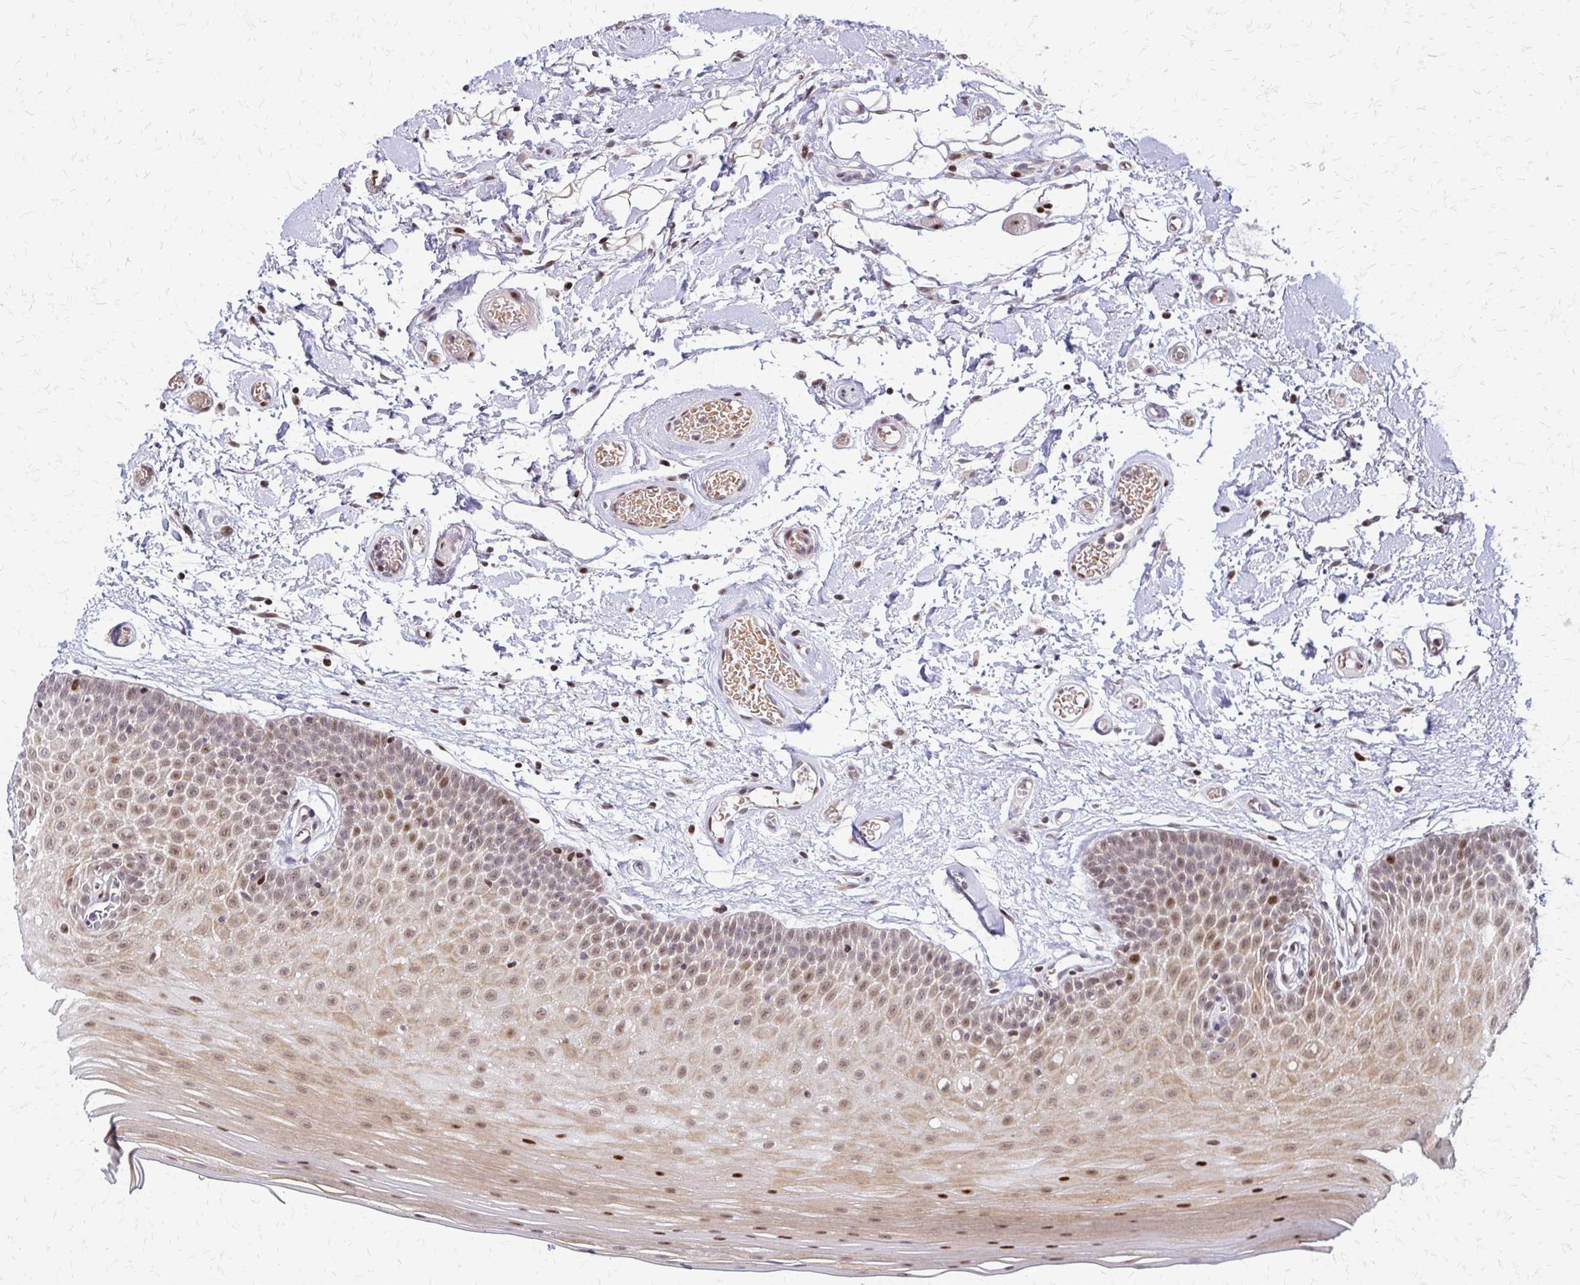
{"staining": {"intensity": "moderate", "quantity": ">75%", "location": "cytoplasmic/membranous,nuclear"}, "tissue": "oral mucosa", "cell_type": "Squamous epithelial cells", "image_type": "normal", "snomed": [{"axis": "morphology", "description": "Normal tissue, NOS"}, {"axis": "morphology", "description": "Squamous cell carcinoma, NOS"}, {"axis": "topography", "description": "Oral tissue"}, {"axis": "topography", "description": "Tounge, NOS"}, {"axis": "topography", "description": "Head-Neck"}], "caption": "Immunohistochemical staining of unremarkable human oral mucosa shows >75% levels of moderate cytoplasmic/membranous,nuclear protein positivity in approximately >75% of squamous epithelial cells.", "gene": "TRIR", "patient": {"sex": "male", "age": 62}}